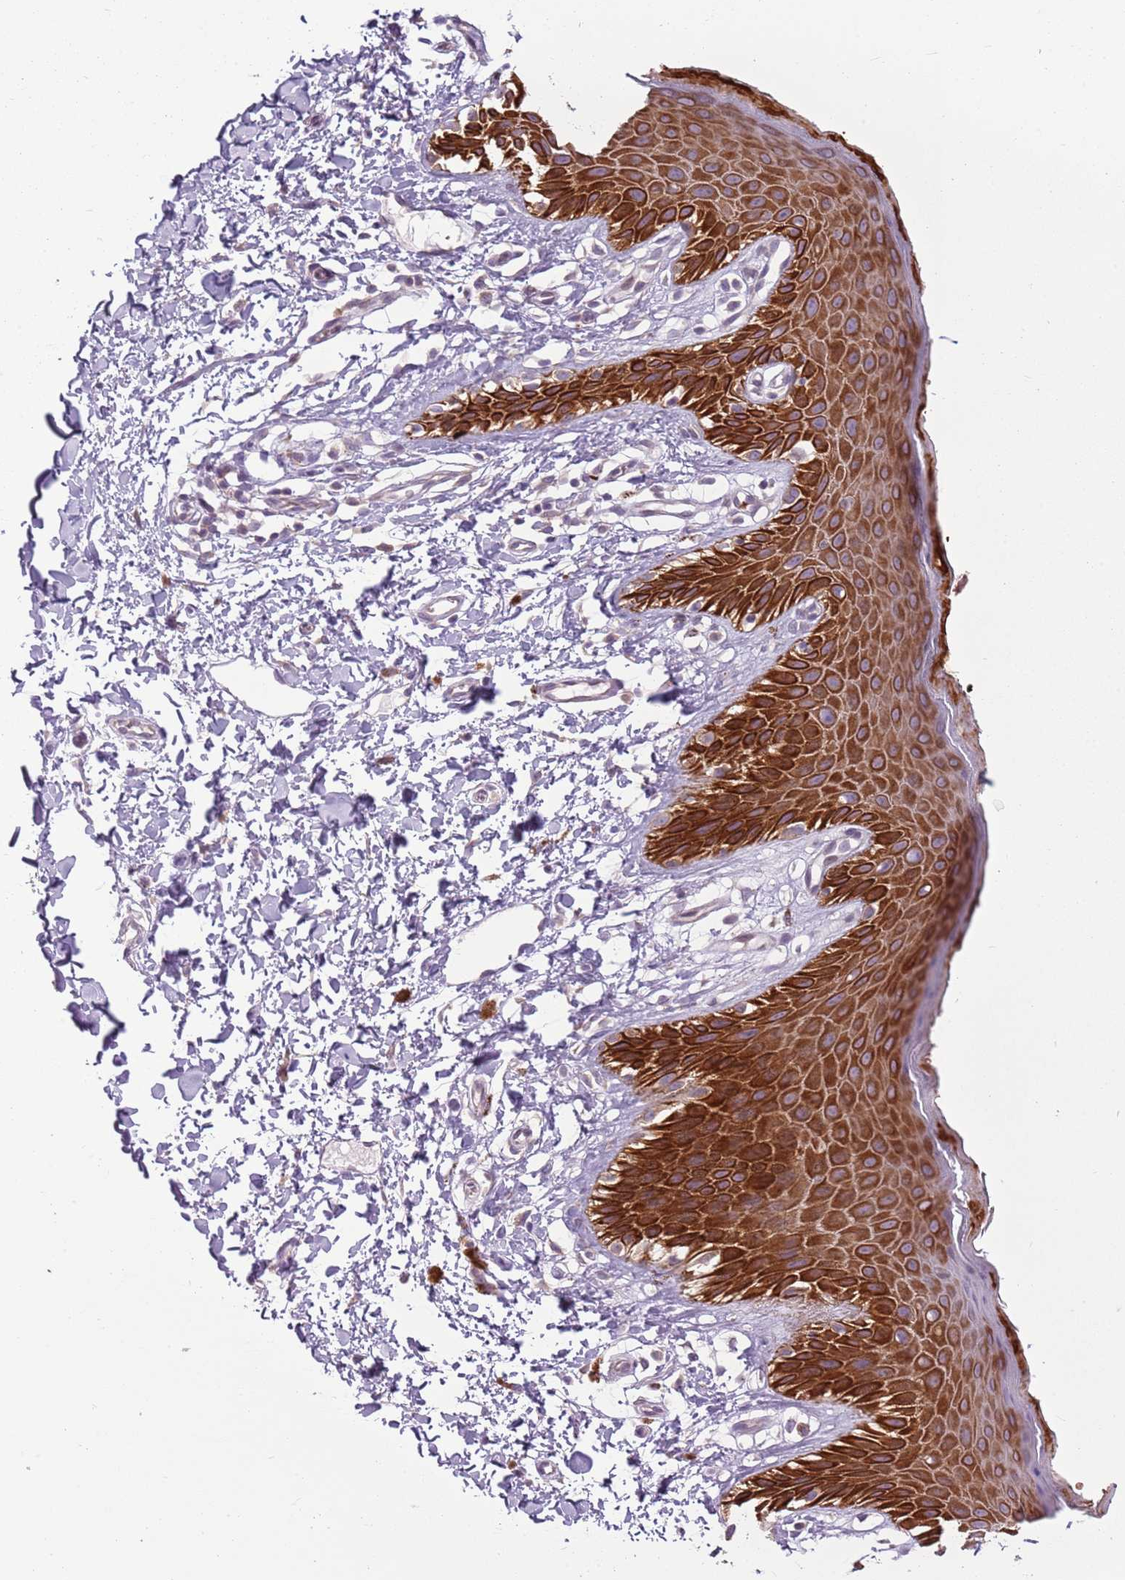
{"staining": {"intensity": "strong", "quantity": ">75%", "location": "cytoplasmic/membranous"}, "tissue": "skin", "cell_type": "Epidermal cells", "image_type": "normal", "snomed": [{"axis": "morphology", "description": "Normal tissue, NOS"}, {"axis": "topography", "description": "Anal"}], "caption": "Strong cytoplasmic/membranous protein staining is seen in about >75% of epidermal cells in skin. (IHC, brightfield microscopy, high magnification).", "gene": "HSPA14", "patient": {"sex": "male", "age": 44}}